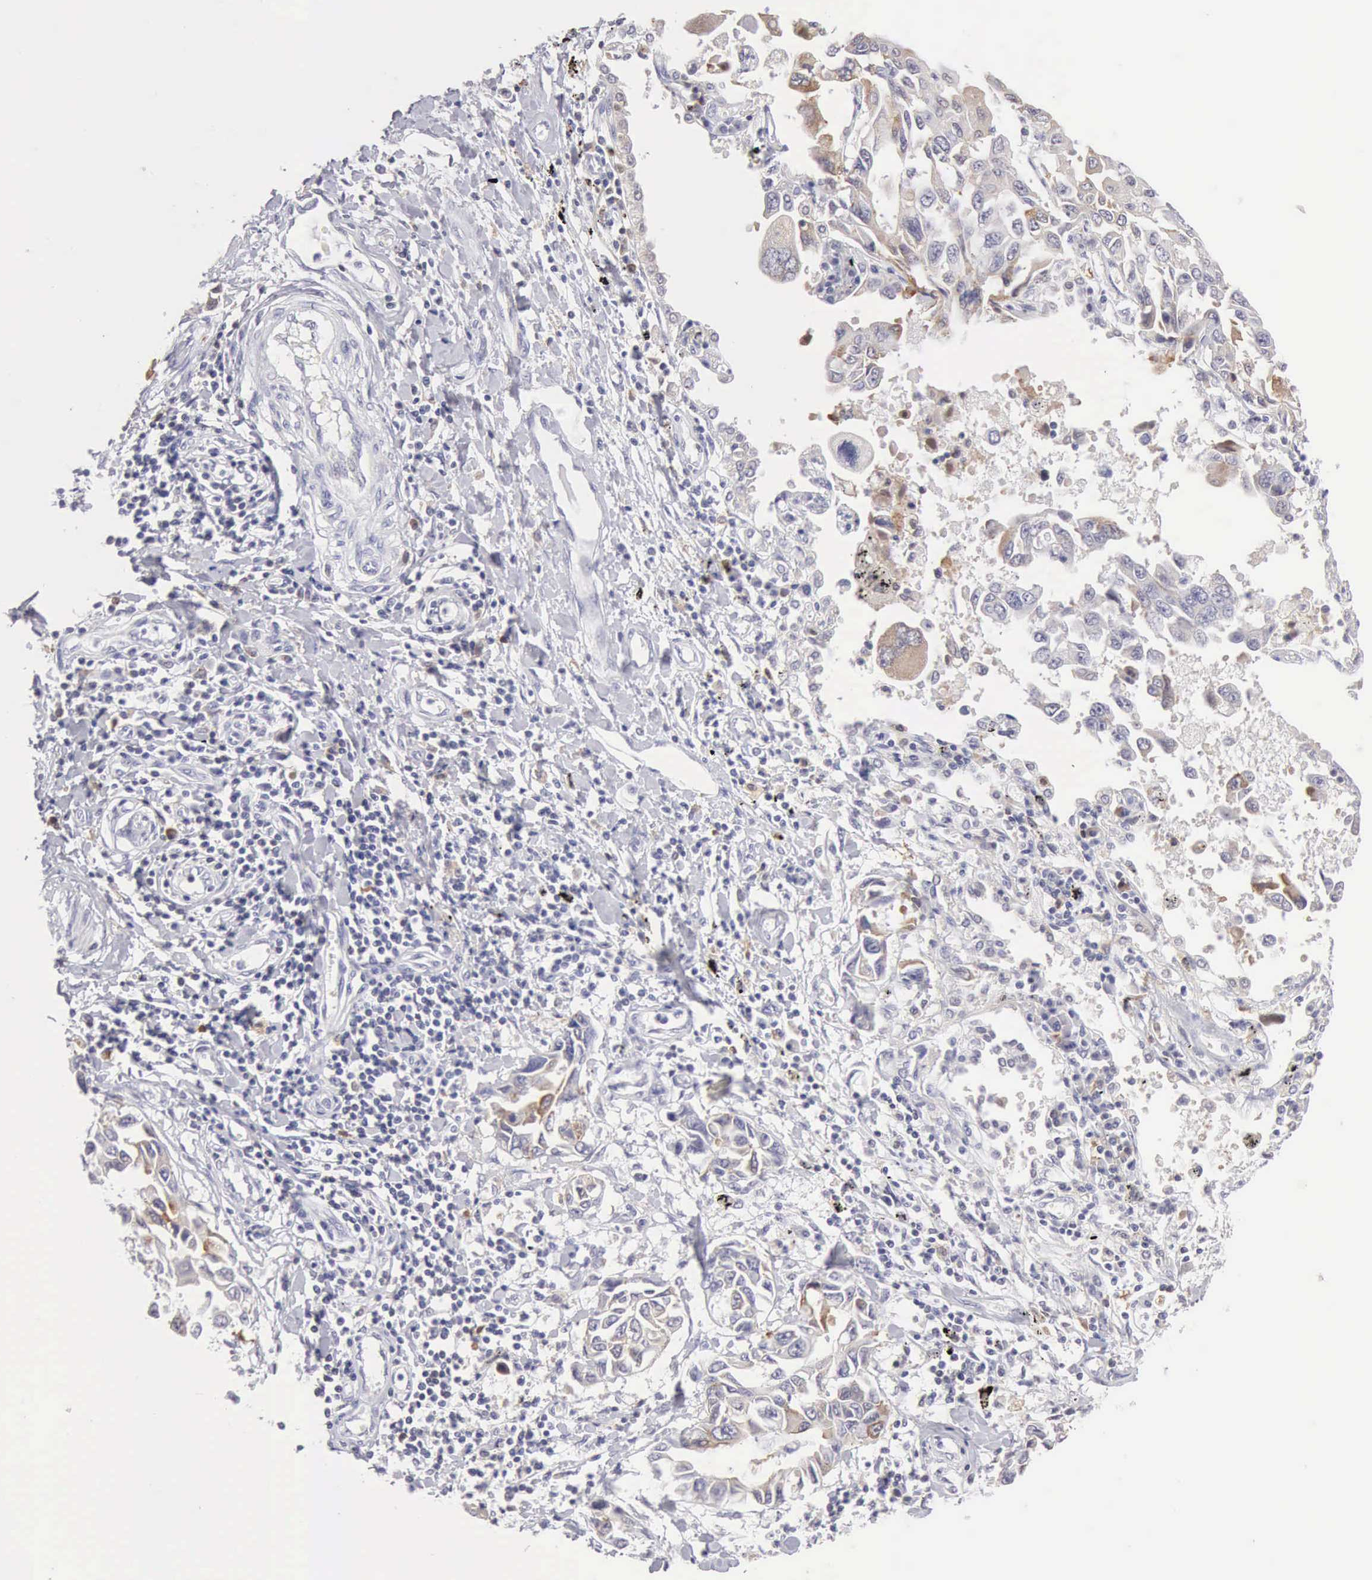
{"staining": {"intensity": "weak", "quantity": "25%-75%", "location": "cytoplasmic/membranous"}, "tissue": "lung cancer", "cell_type": "Tumor cells", "image_type": "cancer", "snomed": [{"axis": "morphology", "description": "Adenocarcinoma, NOS"}, {"axis": "topography", "description": "Lung"}], "caption": "A photomicrograph of adenocarcinoma (lung) stained for a protein exhibits weak cytoplasmic/membranous brown staining in tumor cells.", "gene": "RNASE1", "patient": {"sex": "male", "age": 64}}